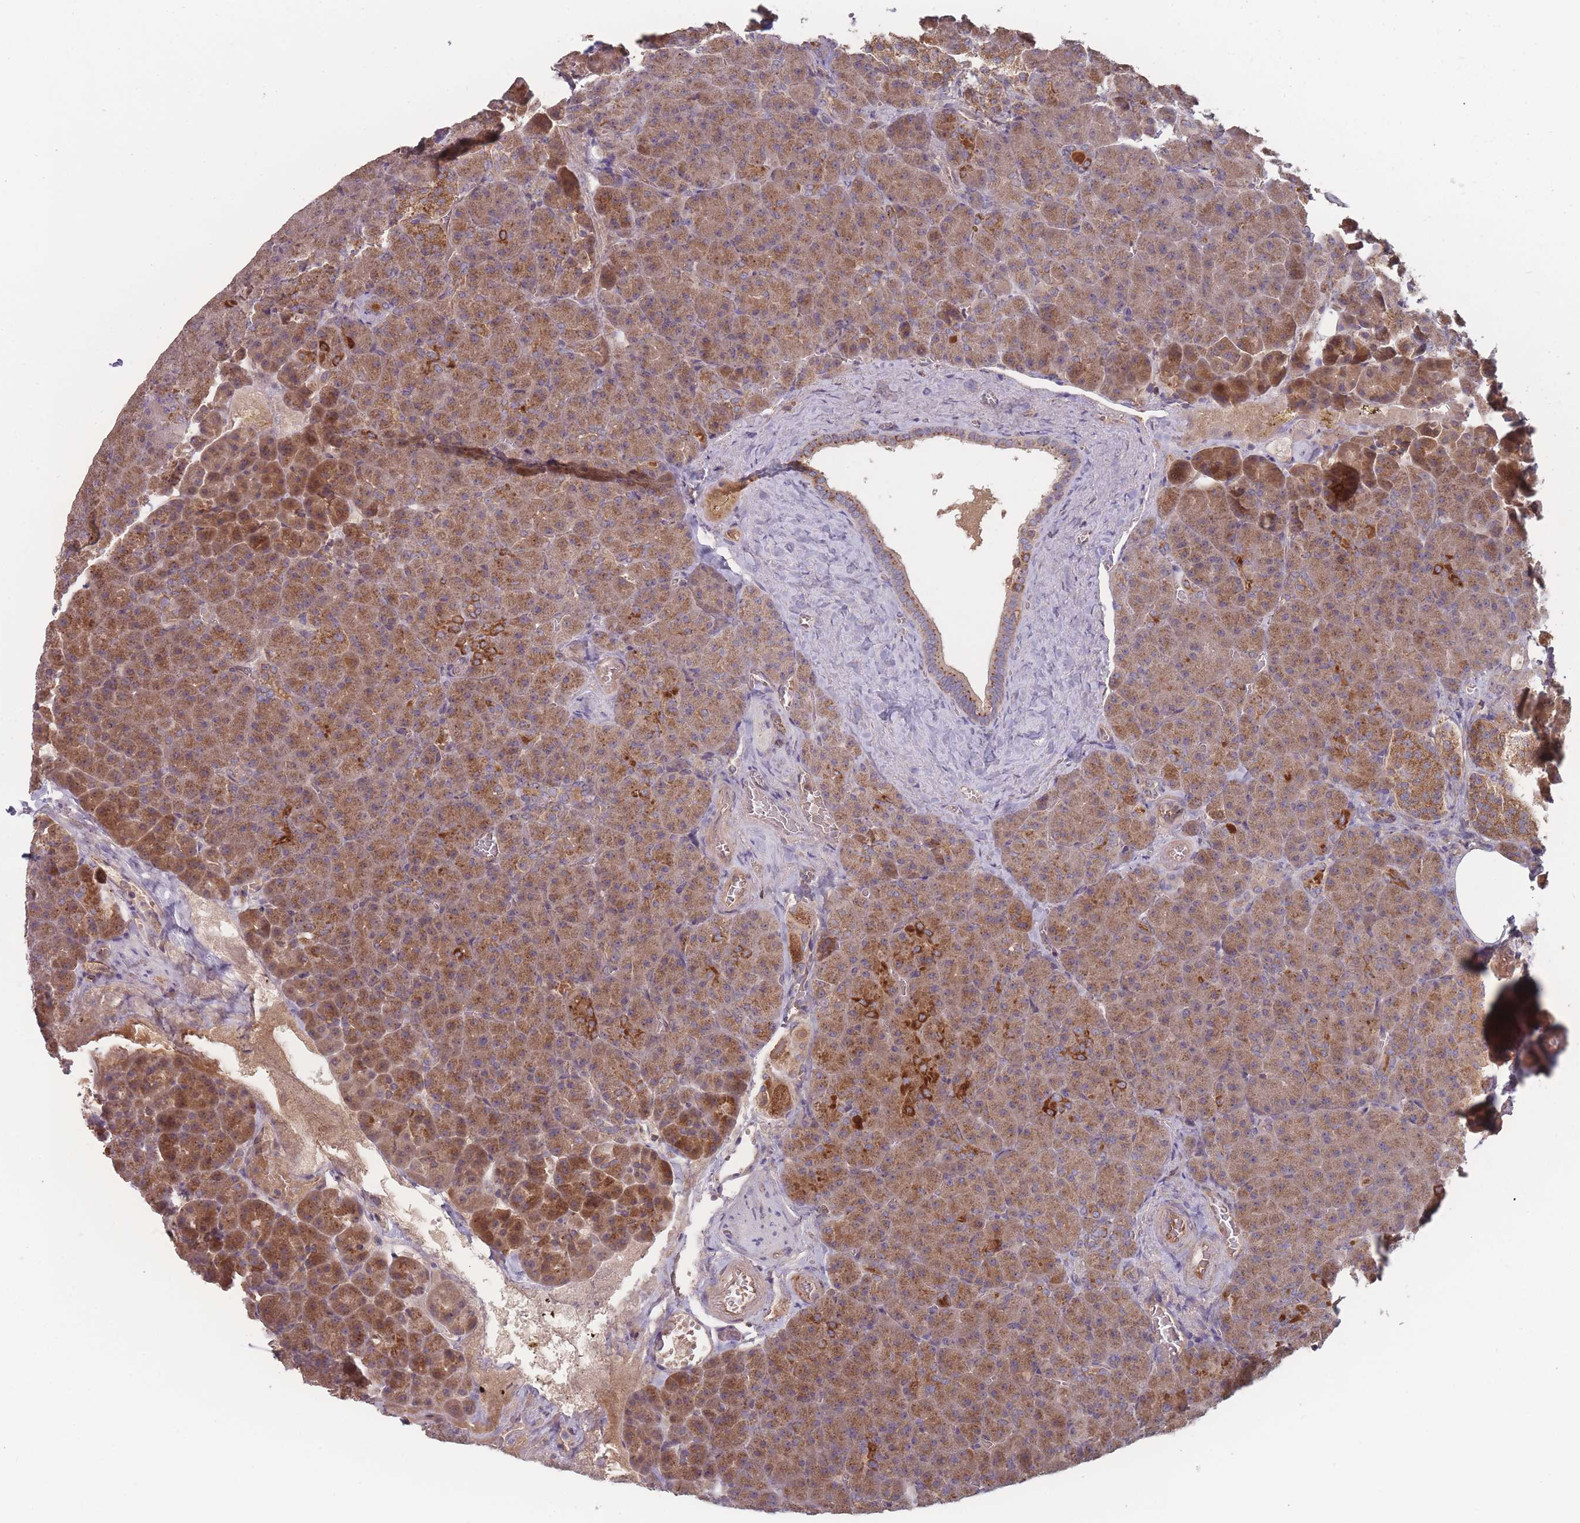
{"staining": {"intensity": "strong", "quantity": ">75%", "location": "cytoplasmic/membranous"}, "tissue": "pancreas", "cell_type": "Exocrine glandular cells", "image_type": "normal", "snomed": [{"axis": "morphology", "description": "Normal tissue, NOS"}, {"axis": "topography", "description": "Pancreas"}], "caption": "Strong cytoplasmic/membranous positivity for a protein is present in about >75% of exocrine glandular cells of unremarkable pancreas using immunohistochemistry (IHC).", "gene": "ATP5MGL", "patient": {"sex": "female", "age": 74}}